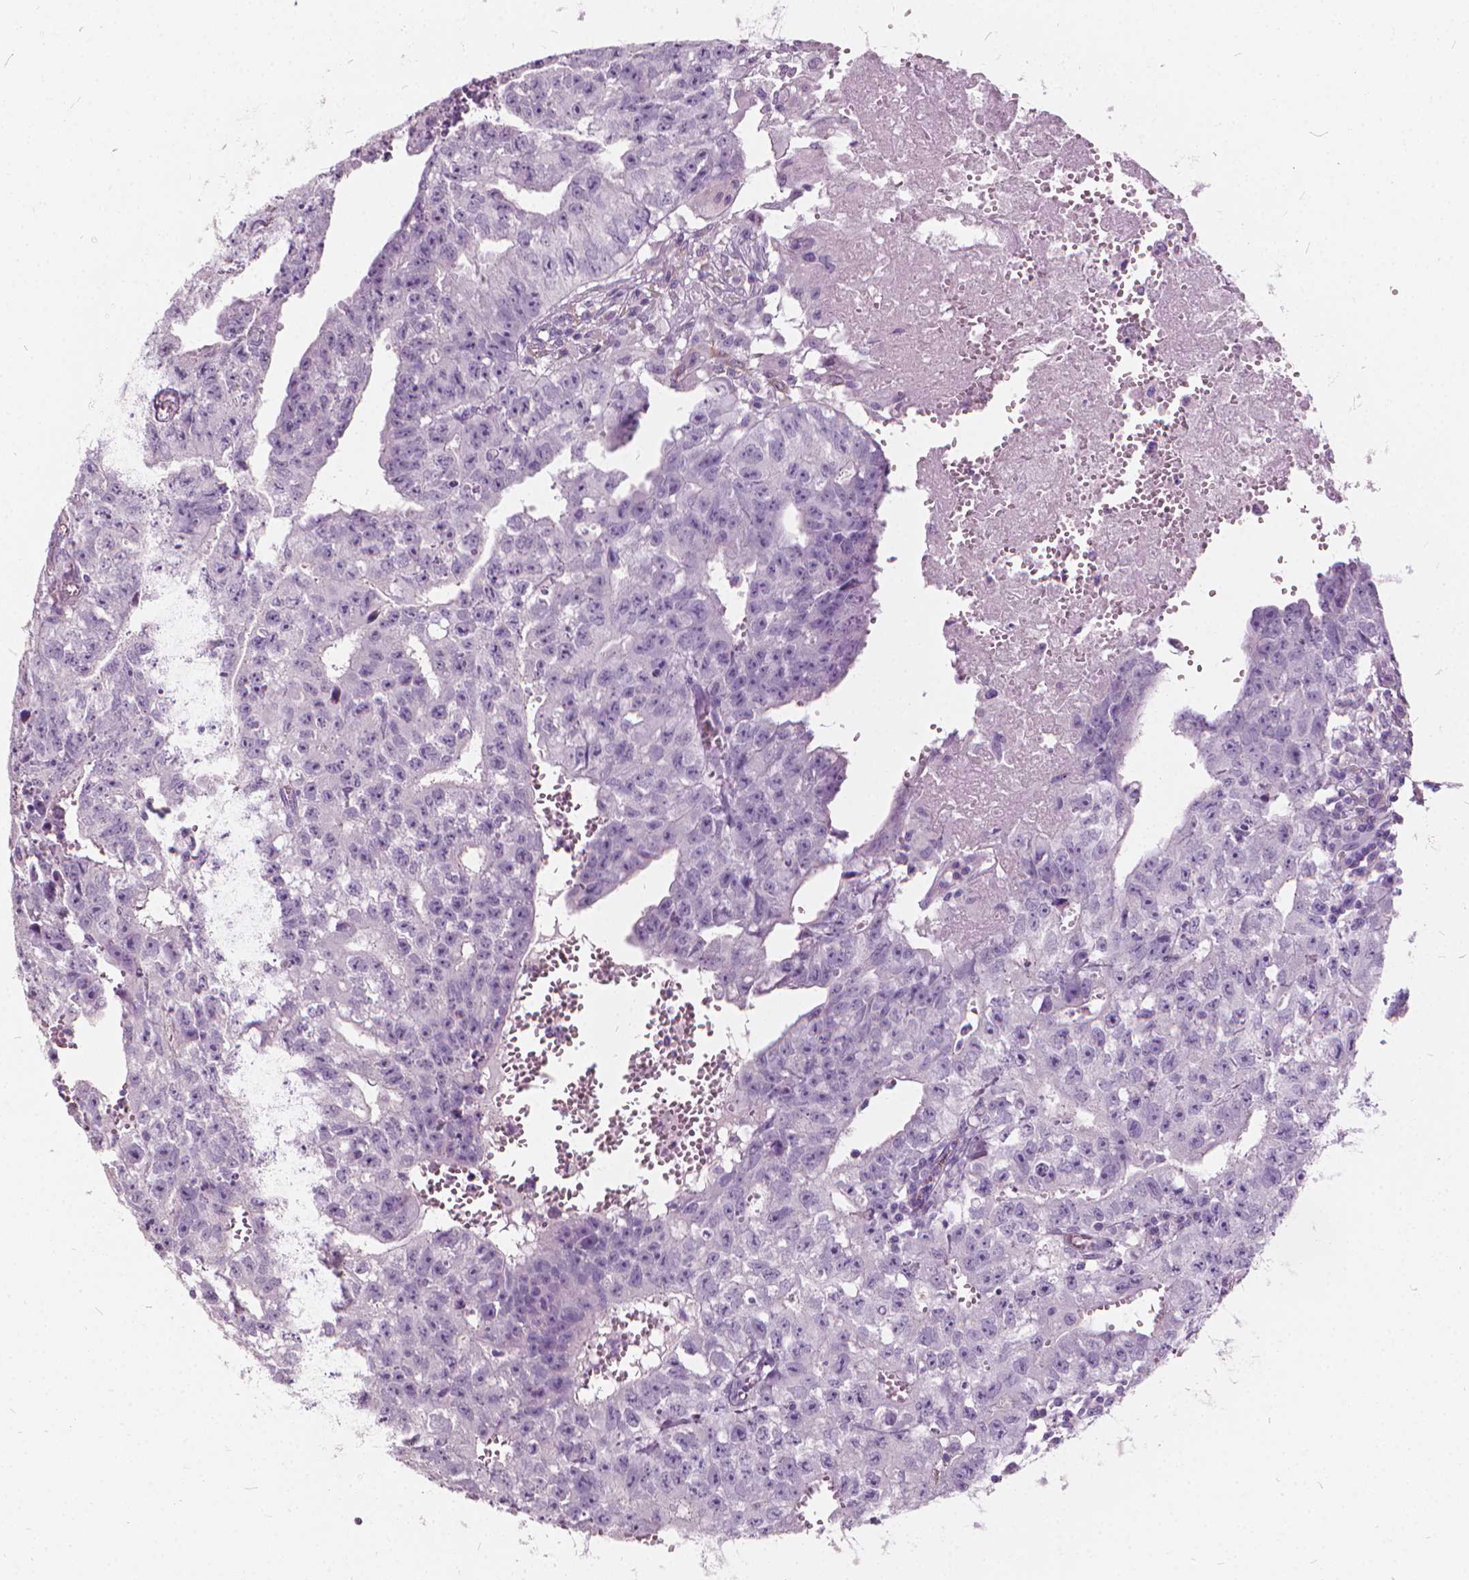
{"staining": {"intensity": "negative", "quantity": "none", "location": "none"}, "tissue": "testis cancer", "cell_type": "Tumor cells", "image_type": "cancer", "snomed": [{"axis": "morphology", "description": "Carcinoma, Embryonal, NOS"}, {"axis": "morphology", "description": "Teratoma, malignant, NOS"}, {"axis": "topography", "description": "Testis"}], "caption": "Immunohistochemistry photomicrograph of testis cancer stained for a protein (brown), which displays no positivity in tumor cells. (DAB immunohistochemistry, high magnification).", "gene": "DNM1", "patient": {"sex": "male", "age": 24}}